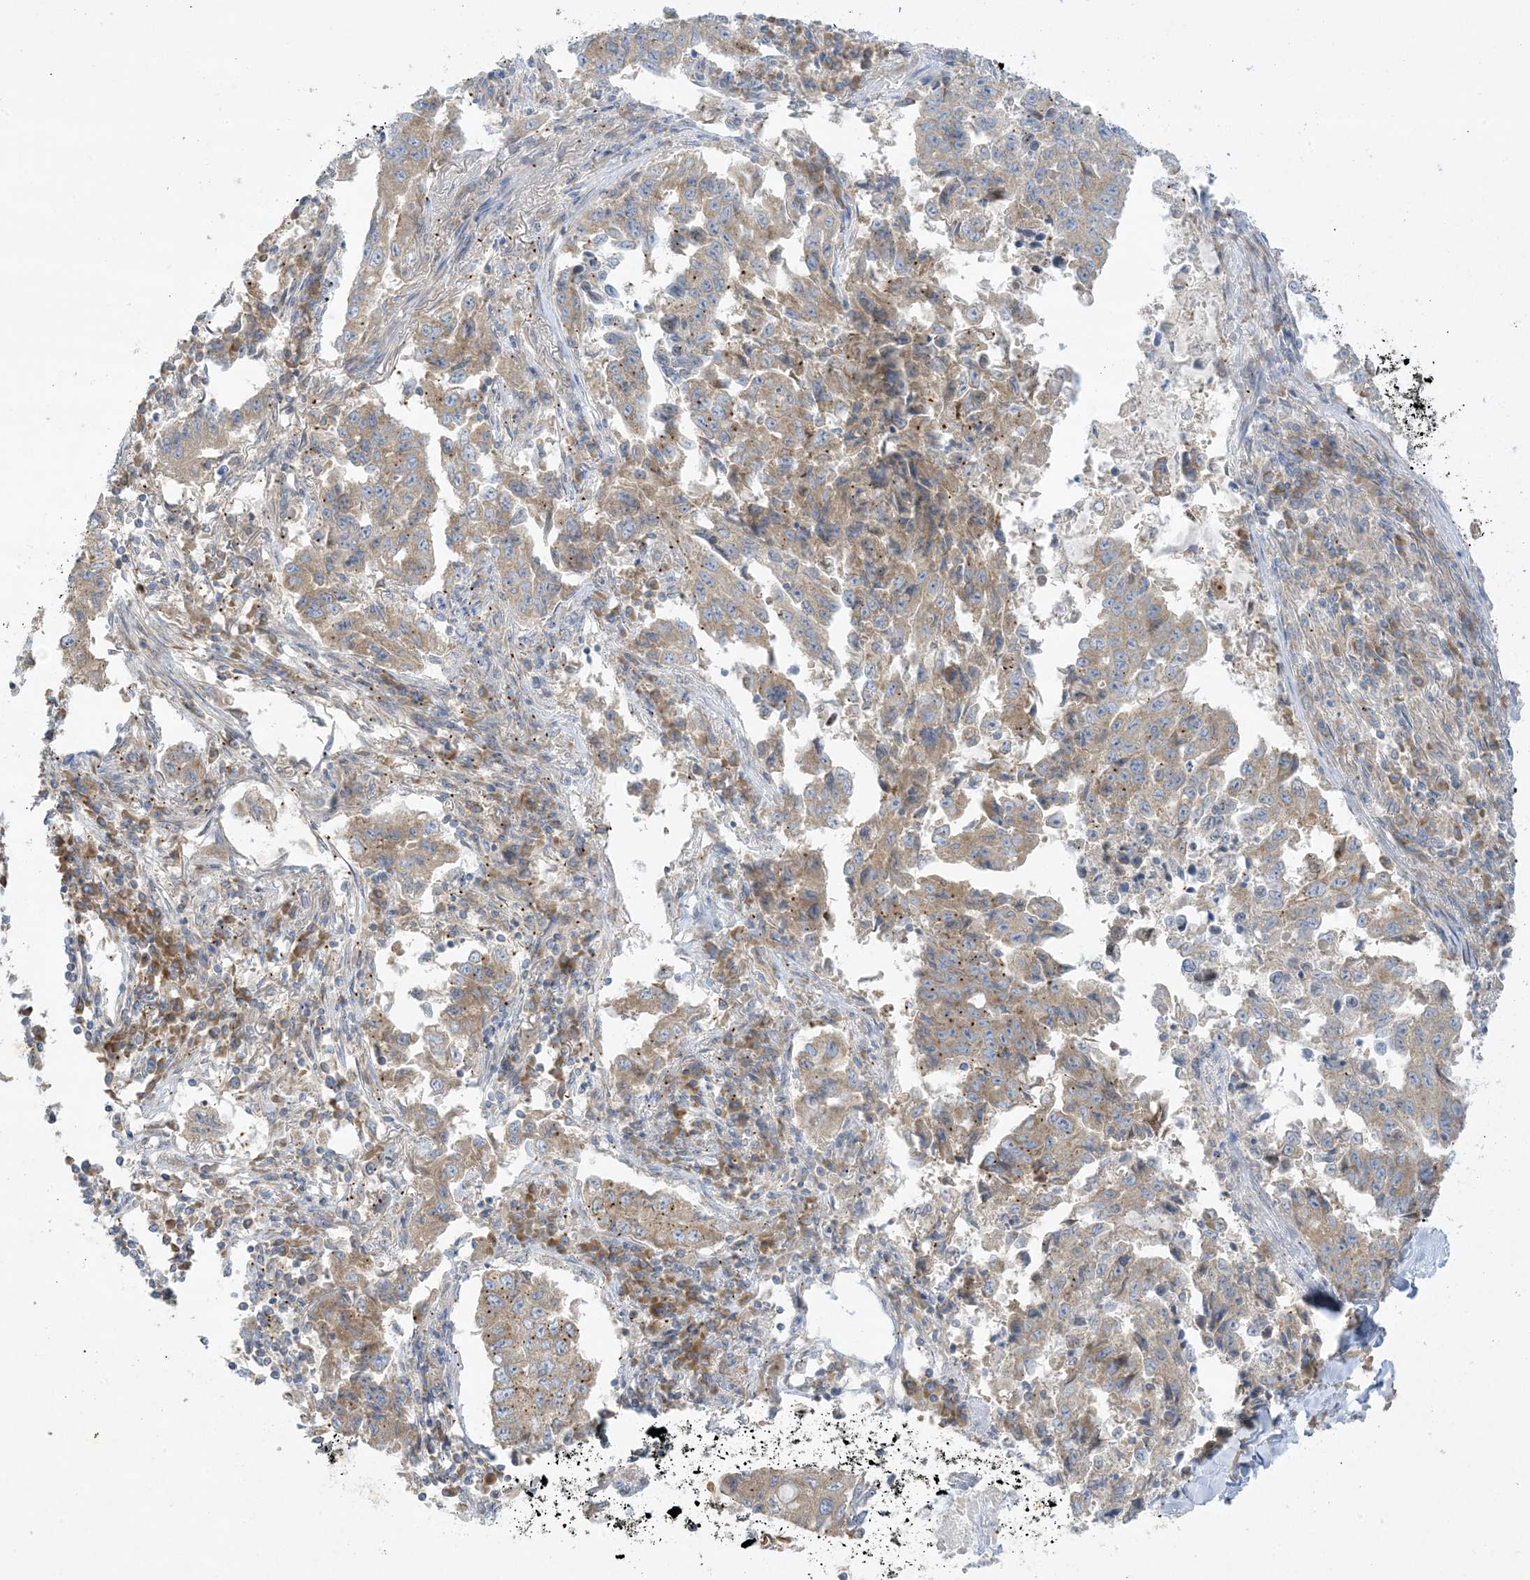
{"staining": {"intensity": "moderate", "quantity": ">75%", "location": "cytoplasmic/membranous"}, "tissue": "lung cancer", "cell_type": "Tumor cells", "image_type": "cancer", "snomed": [{"axis": "morphology", "description": "Adenocarcinoma, NOS"}, {"axis": "topography", "description": "Lung"}], "caption": "Lung cancer (adenocarcinoma) stained with a brown dye demonstrates moderate cytoplasmic/membranous positive staining in about >75% of tumor cells.", "gene": "RPP40", "patient": {"sex": "female", "age": 51}}